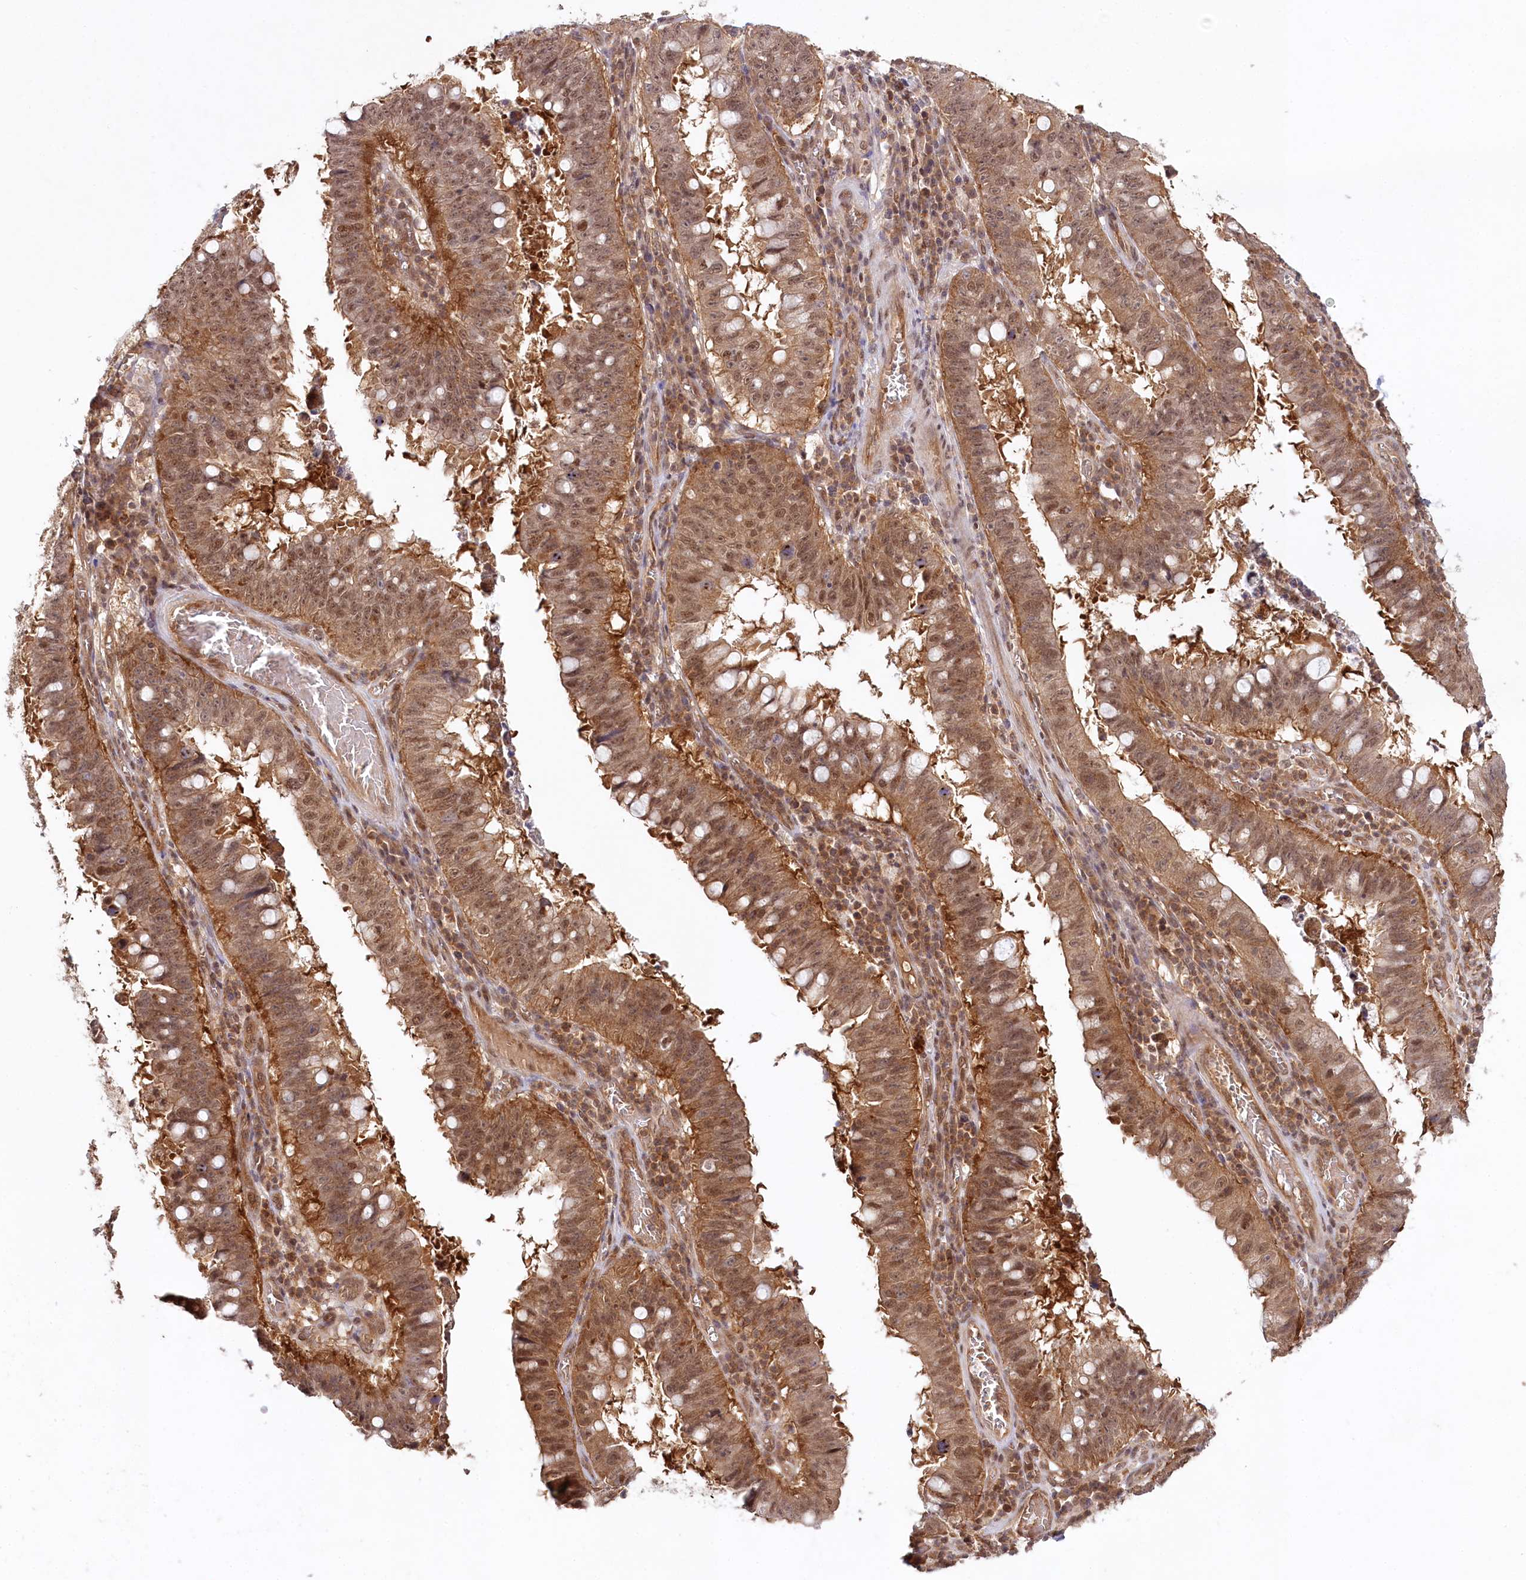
{"staining": {"intensity": "moderate", "quantity": ">75%", "location": "cytoplasmic/membranous,nuclear"}, "tissue": "stomach cancer", "cell_type": "Tumor cells", "image_type": "cancer", "snomed": [{"axis": "morphology", "description": "Adenocarcinoma, NOS"}, {"axis": "topography", "description": "Stomach"}], "caption": "DAB immunohistochemical staining of human stomach adenocarcinoma demonstrates moderate cytoplasmic/membranous and nuclear protein staining in about >75% of tumor cells.", "gene": "CCDC65", "patient": {"sex": "male", "age": 59}}